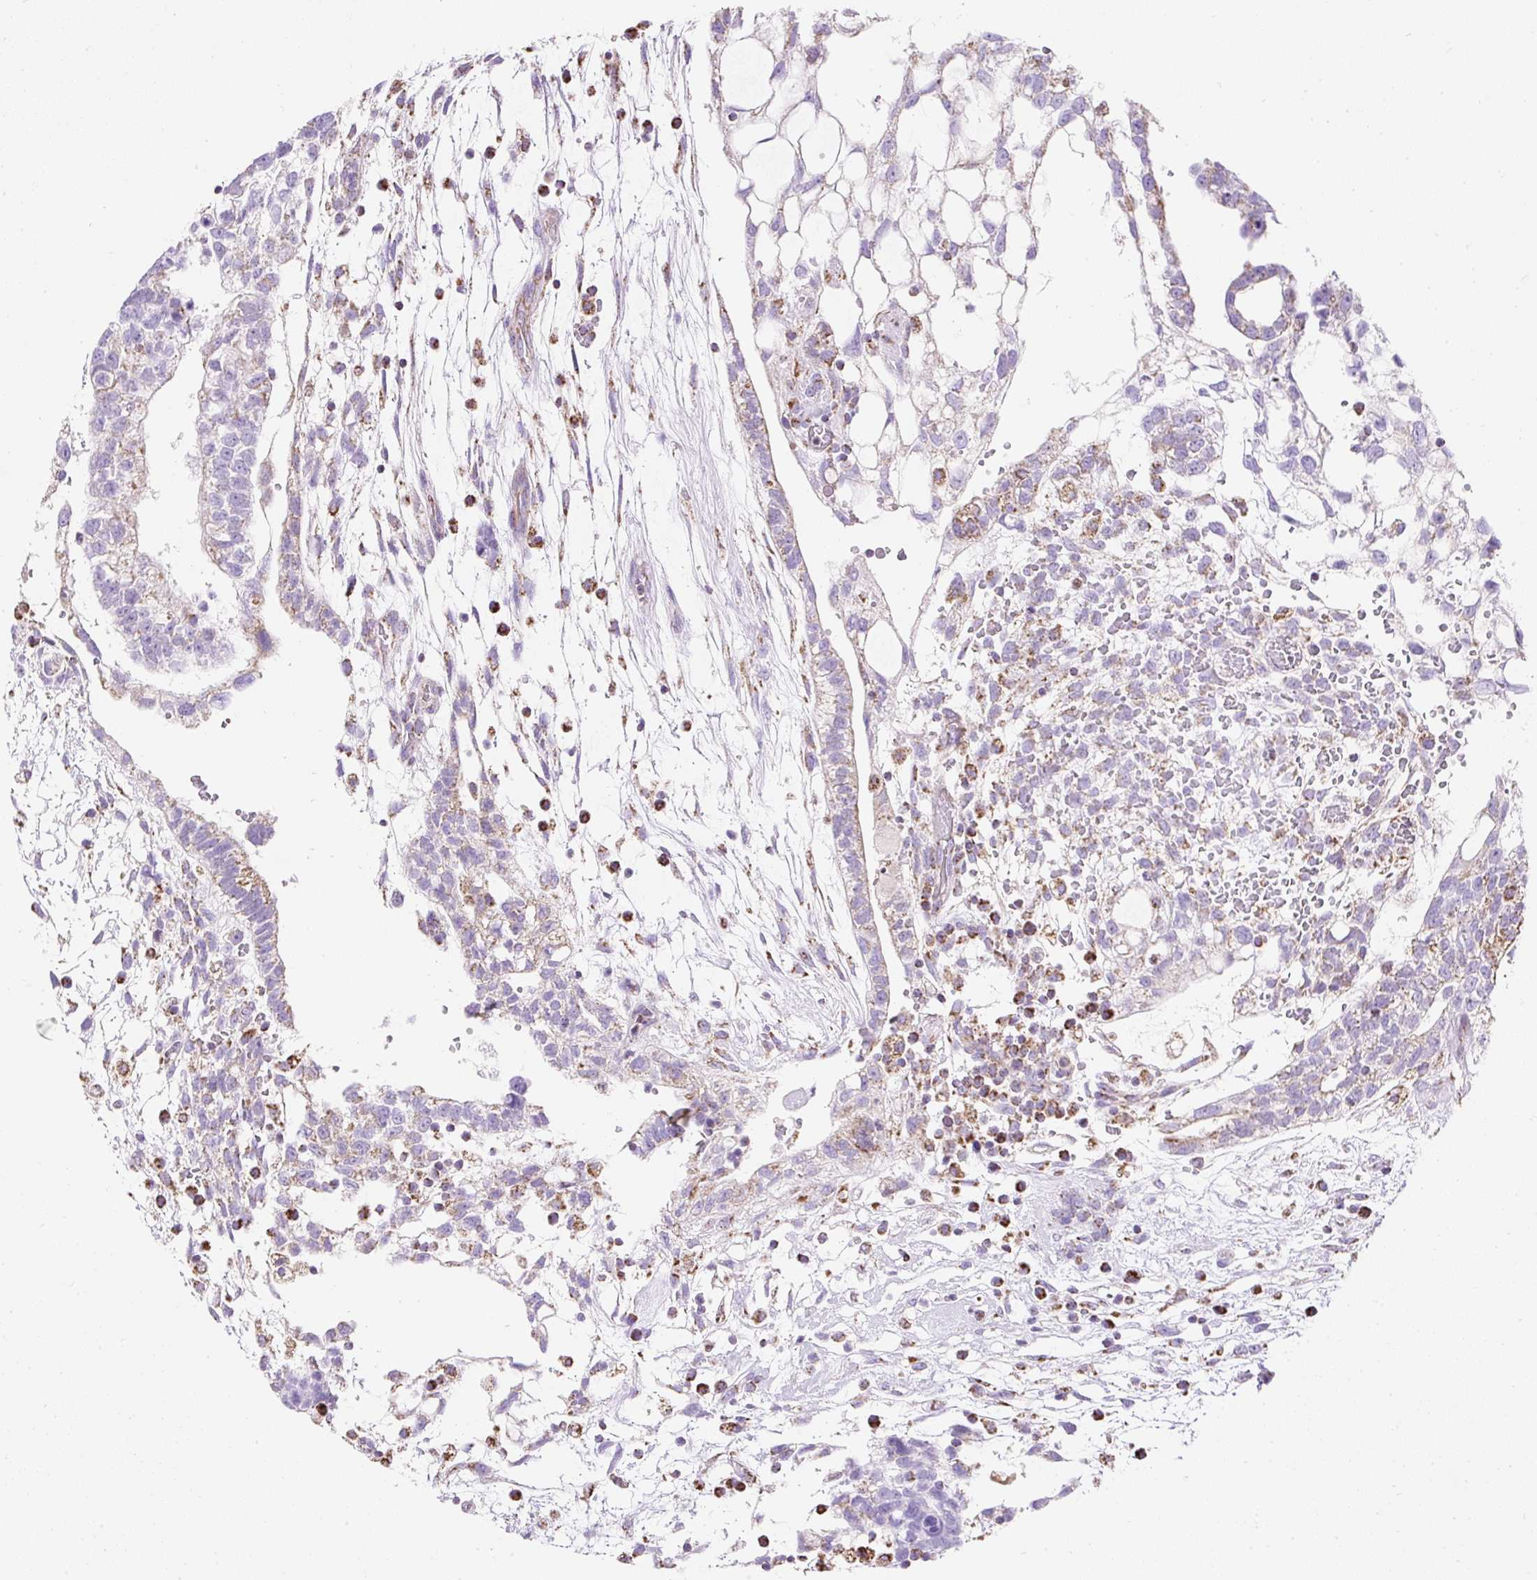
{"staining": {"intensity": "weak", "quantity": "25%-75%", "location": "cytoplasmic/membranous"}, "tissue": "testis cancer", "cell_type": "Tumor cells", "image_type": "cancer", "snomed": [{"axis": "morphology", "description": "Carcinoma, Embryonal, NOS"}, {"axis": "topography", "description": "Testis"}], "caption": "Approximately 25%-75% of tumor cells in testis embryonal carcinoma demonstrate weak cytoplasmic/membranous protein staining as visualized by brown immunohistochemical staining.", "gene": "DAAM2", "patient": {"sex": "male", "age": 32}}